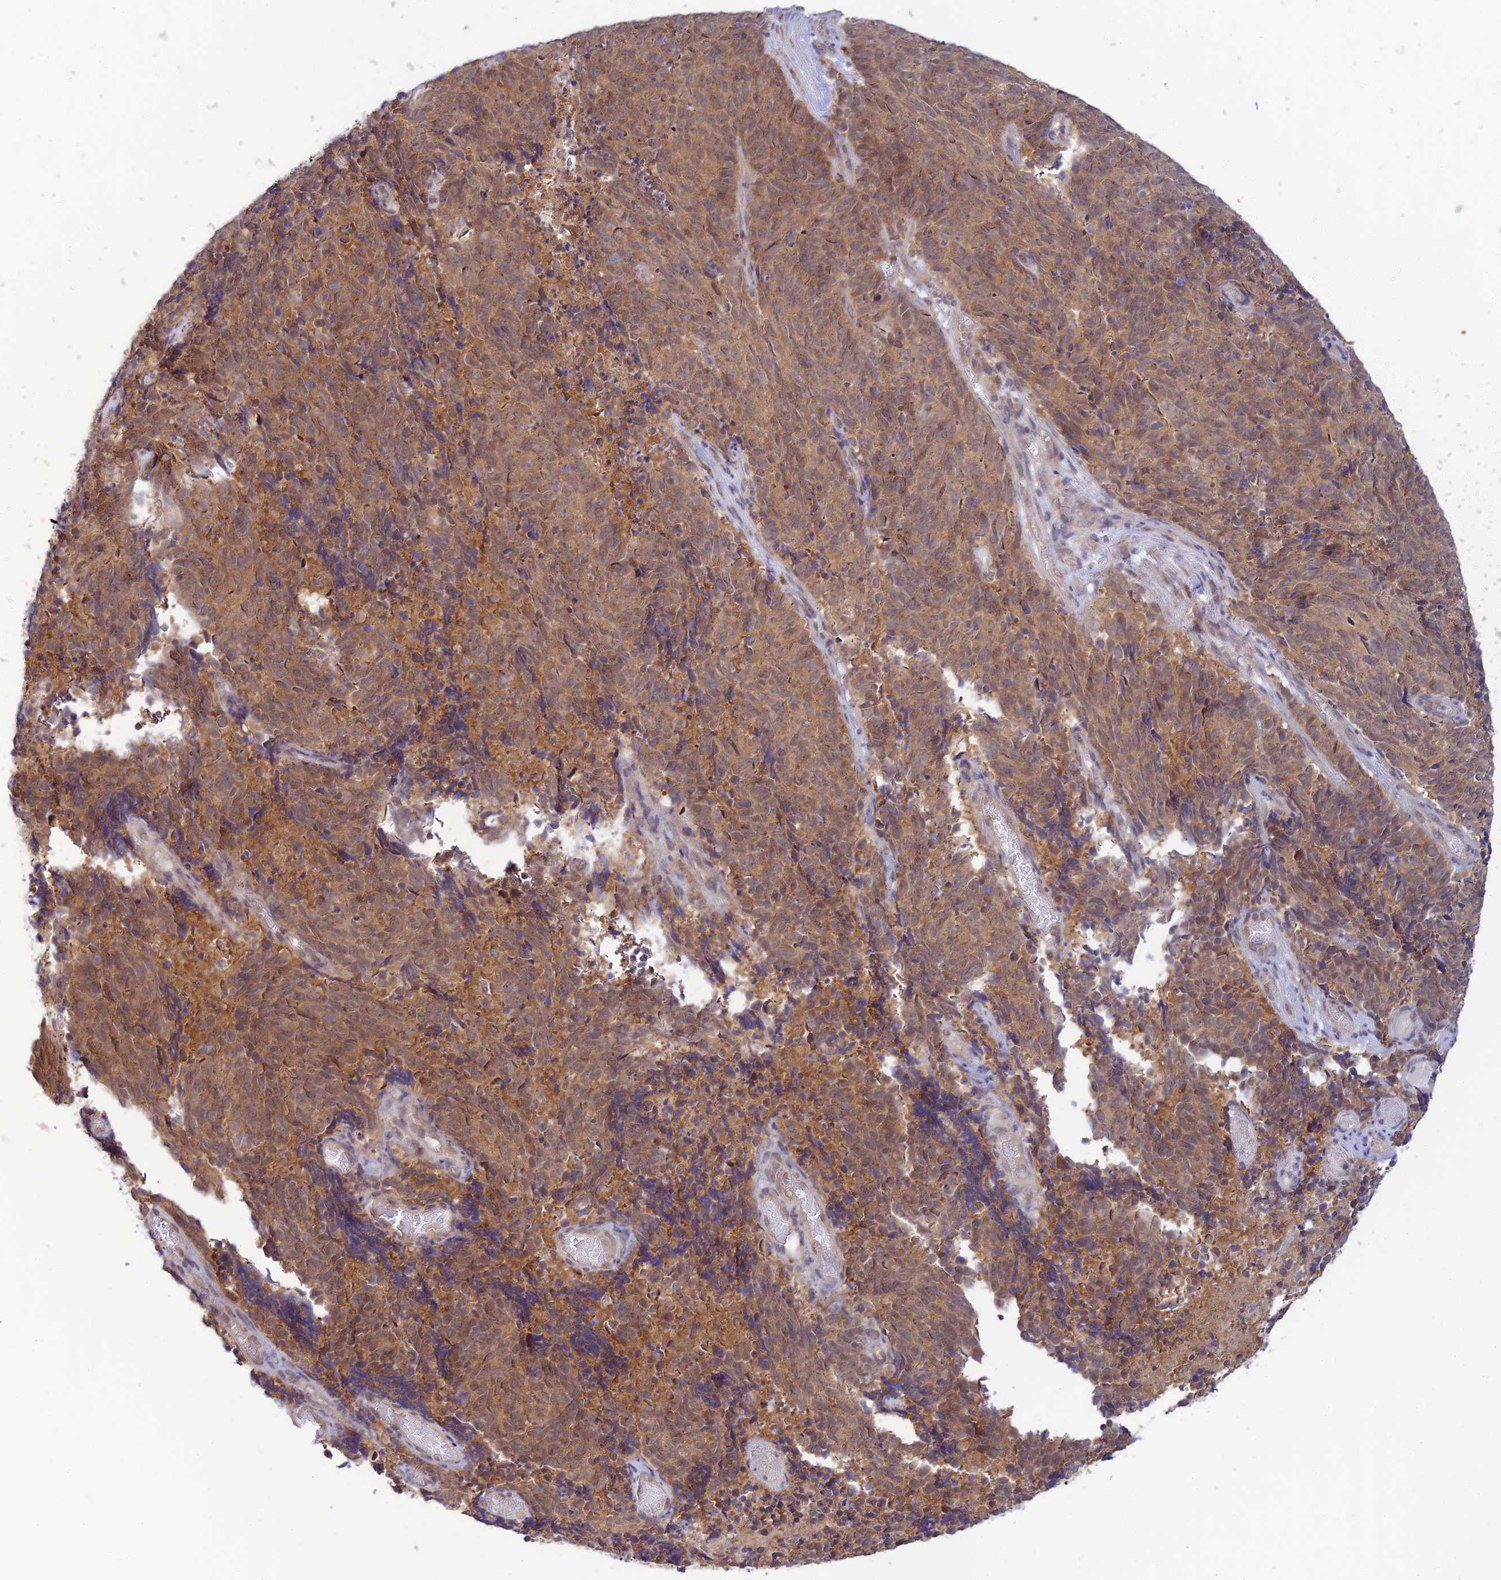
{"staining": {"intensity": "weak", "quantity": ">75%", "location": "cytoplasmic/membranous"}, "tissue": "cervical cancer", "cell_type": "Tumor cells", "image_type": "cancer", "snomed": [{"axis": "morphology", "description": "Squamous cell carcinoma, NOS"}, {"axis": "topography", "description": "Cervix"}], "caption": "This image exhibits IHC staining of human cervical cancer, with low weak cytoplasmic/membranous expression in approximately >75% of tumor cells.", "gene": "SKIC8", "patient": {"sex": "female", "age": 29}}